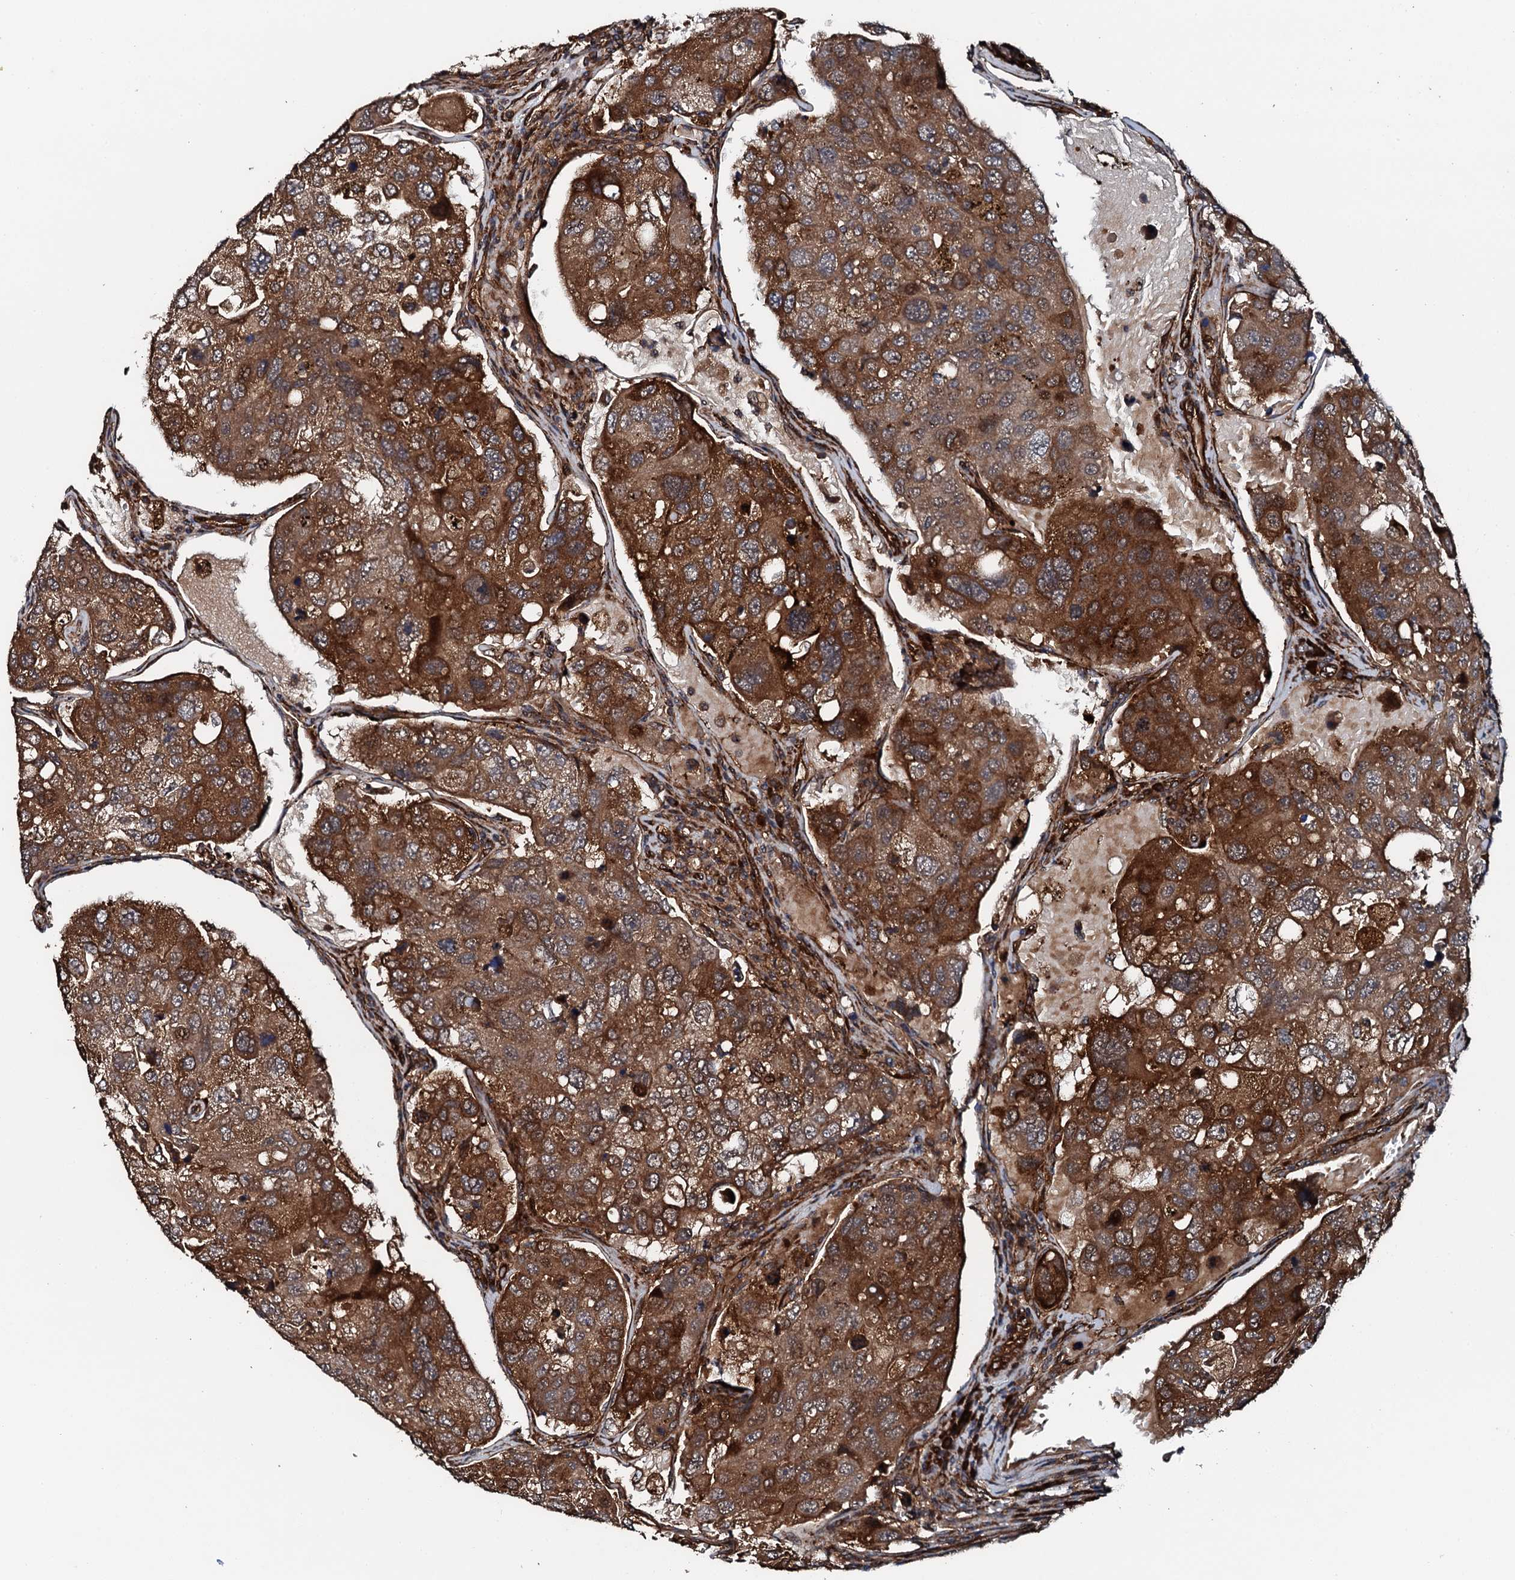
{"staining": {"intensity": "strong", "quantity": ">75%", "location": "cytoplasmic/membranous"}, "tissue": "urothelial cancer", "cell_type": "Tumor cells", "image_type": "cancer", "snomed": [{"axis": "morphology", "description": "Urothelial carcinoma, High grade"}, {"axis": "topography", "description": "Lymph node"}, {"axis": "topography", "description": "Urinary bladder"}], "caption": "Immunohistochemistry (DAB (3,3'-diaminobenzidine)) staining of human high-grade urothelial carcinoma reveals strong cytoplasmic/membranous protein staining in about >75% of tumor cells. The staining was performed using DAB, with brown indicating positive protein expression. Nuclei are stained blue with hematoxylin.", "gene": "FLYWCH1", "patient": {"sex": "male", "age": 51}}